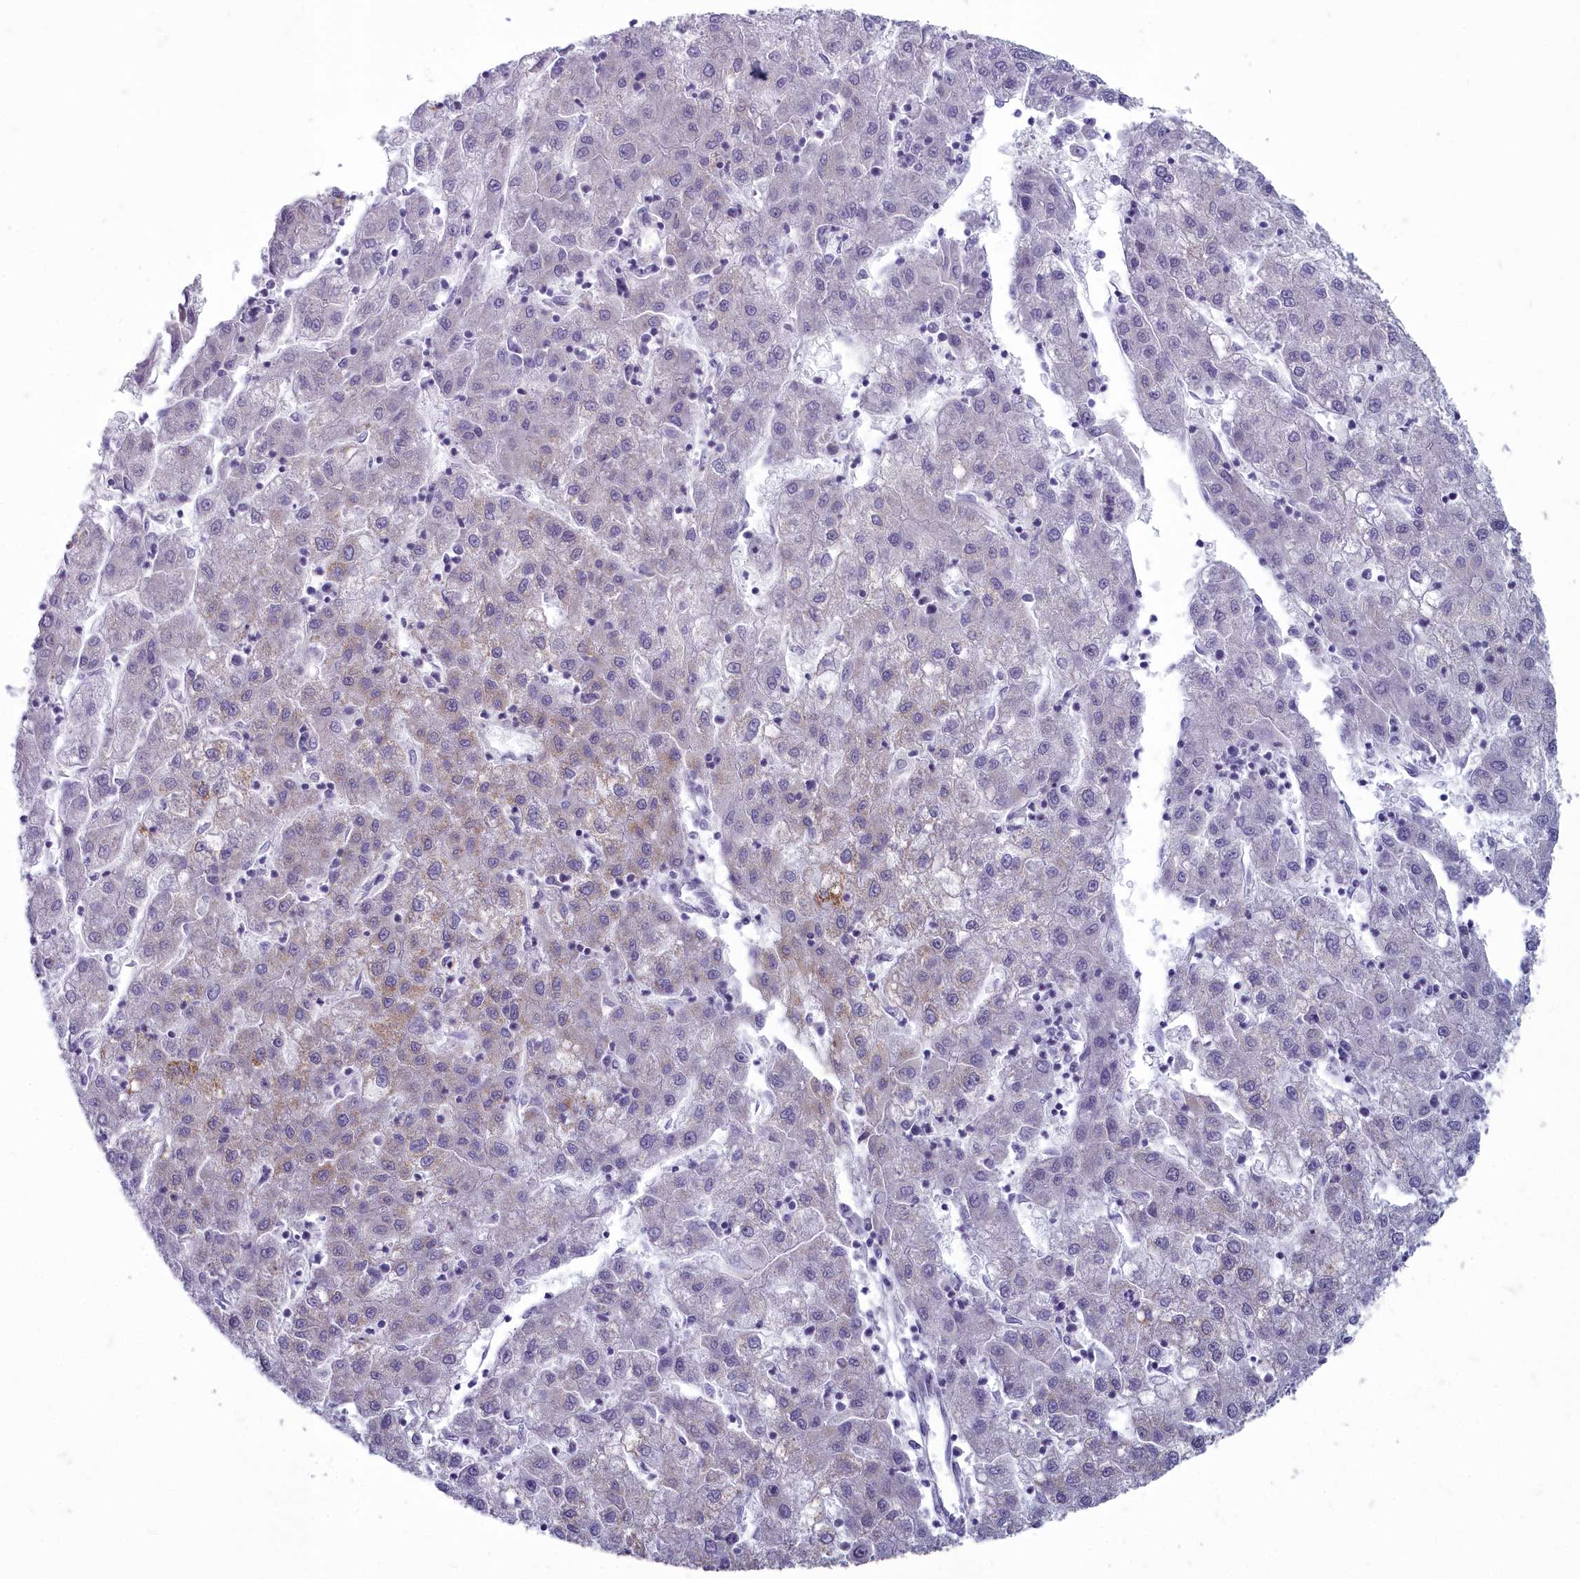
{"staining": {"intensity": "weak", "quantity": "<25%", "location": "cytoplasmic/membranous"}, "tissue": "liver cancer", "cell_type": "Tumor cells", "image_type": "cancer", "snomed": [{"axis": "morphology", "description": "Carcinoma, Hepatocellular, NOS"}, {"axis": "topography", "description": "Liver"}], "caption": "A high-resolution photomicrograph shows immunohistochemistry staining of liver cancer, which reveals no significant staining in tumor cells.", "gene": "INSYN2A", "patient": {"sex": "male", "age": 72}}